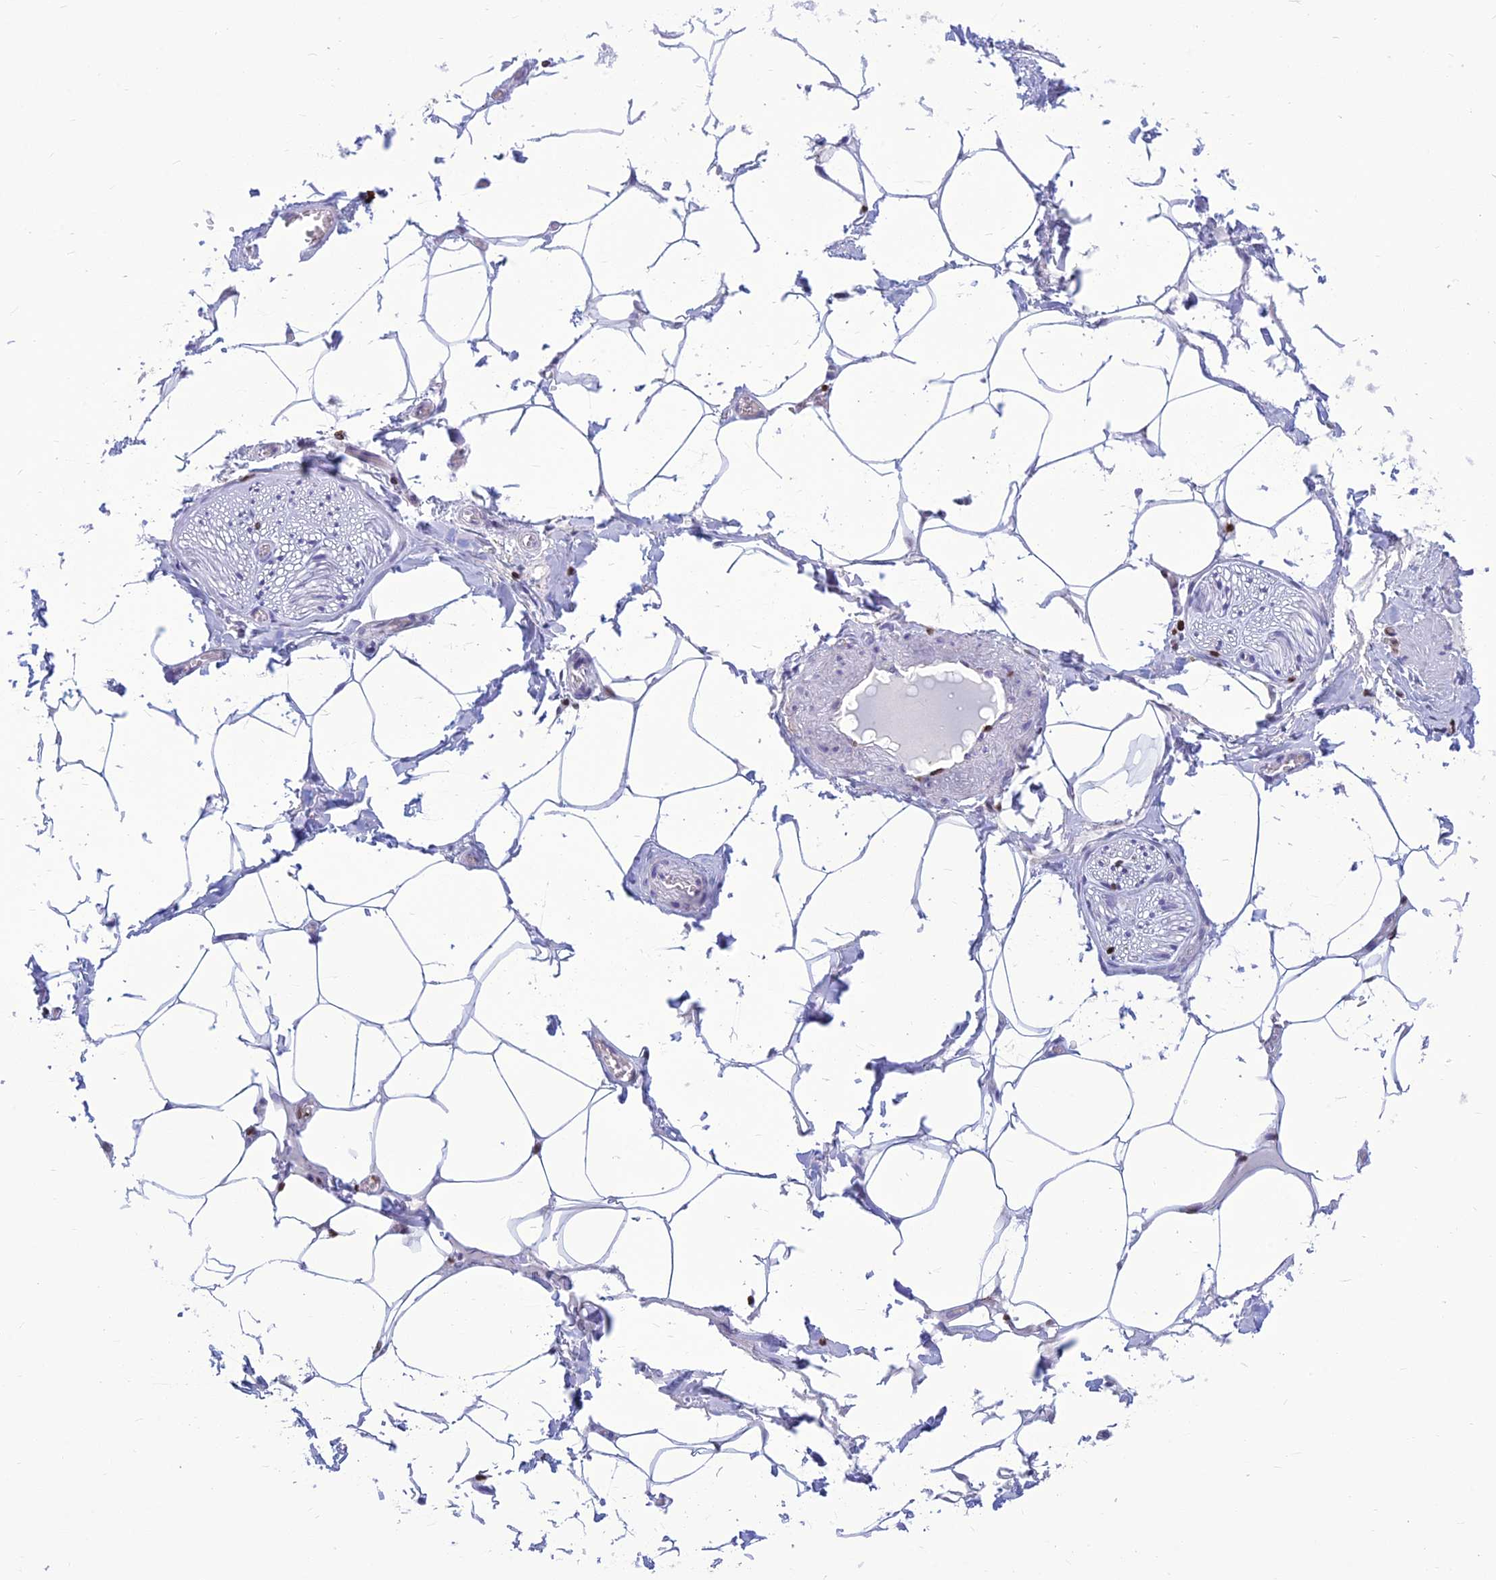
{"staining": {"intensity": "negative", "quantity": "none", "location": "none"}, "tissue": "adipose tissue", "cell_type": "Adipocytes", "image_type": "normal", "snomed": [{"axis": "morphology", "description": "Normal tissue, NOS"}, {"axis": "topography", "description": "Soft tissue"}, {"axis": "topography", "description": "Adipose tissue"}, {"axis": "topography", "description": "Vascular tissue"}, {"axis": "topography", "description": "Peripheral nerve tissue"}], "caption": "An IHC histopathology image of benign adipose tissue is shown. There is no staining in adipocytes of adipose tissue. Brightfield microscopy of immunohistochemistry stained with DAB (brown) and hematoxylin (blue), captured at high magnification.", "gene": "AKAP17A", "patient": {"sex": "male", "age": 46}}